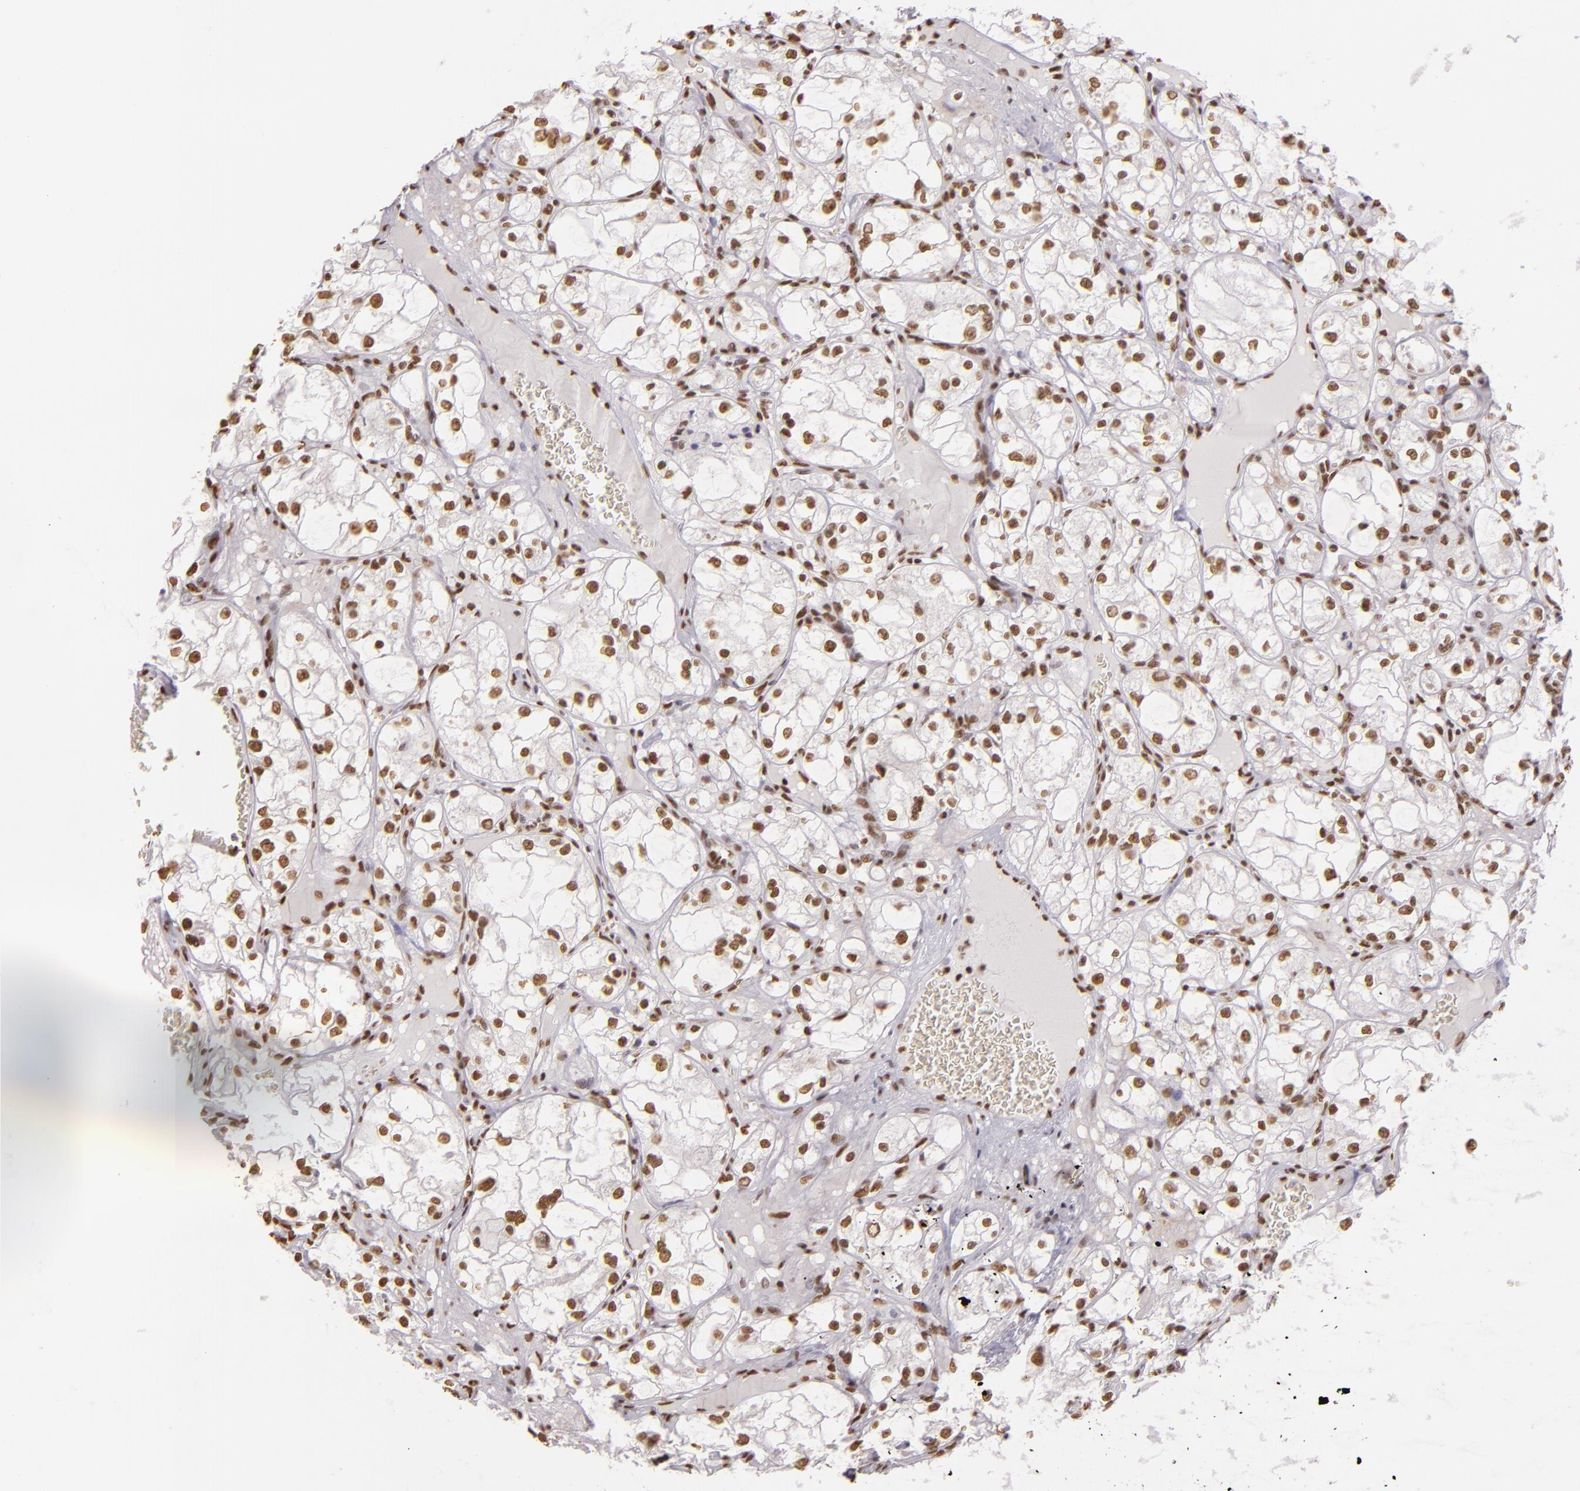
{"staining": {"intensity": "weak", "quantity": ">75%", "location": "nuclear"}, "tissue": "renal cancer", "cell_type": "Tumor cells", "image_type": "cancer", "snomed": [{"axis": "morphology", "description": "Adenocarcinoma, NOS"}, {"axis": "topography", "description": "Kidney"}], "caption": "Renal adenocarcinoma stained with IHC exhibits weak nuclear expression in approximately >75% of tumor cells.", "gene": "PAPOLA", "patient": {"sex": "male", "age": 61}}